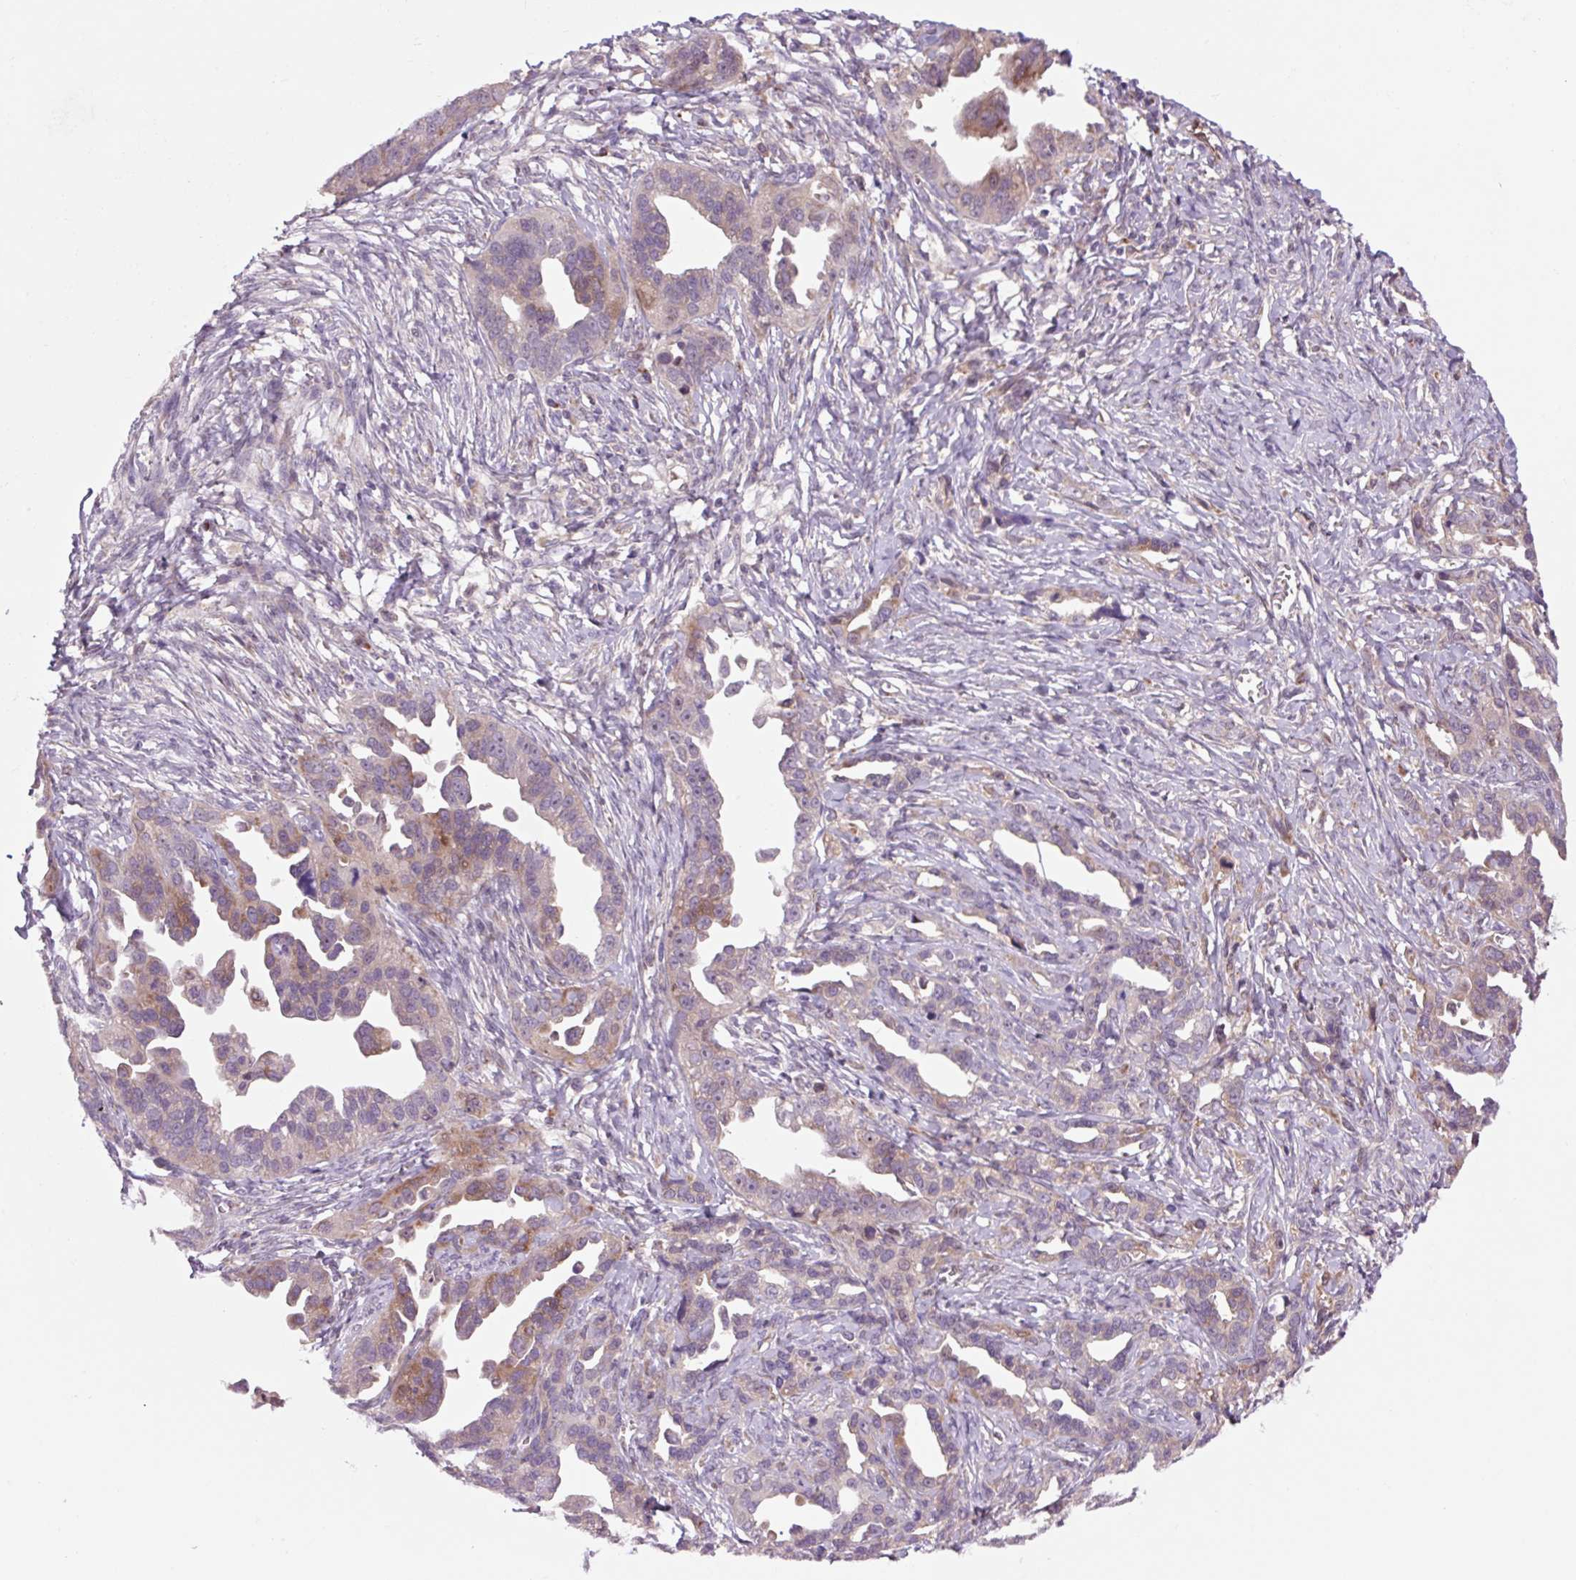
{"staining": {"intensity": "moderate", "quantity": ">75%", "location": "cytoplasmic/membranous"}, "tissue": "ovarian cancer", "cell_type": "Tumor cells", "image_type": "cancer", "snomed": [{"axis": "morphology", "description": "Cystadenocarcinoma, serous, NOS"}, {"axis": "topography", "description": "Ovary"}], "caption": "A high-resolution image shows IHC staining of ovarian cancer (serous cystadenocarcinoma), which reveals moderate cytoplasmic/membranous positivity in about >75% of tumor cells. (brown staining indicates protein expression, while blue staining denotes nuclei).", "gene": "PLA2G4A", "patient": {"sex": "female", "age": 75}}